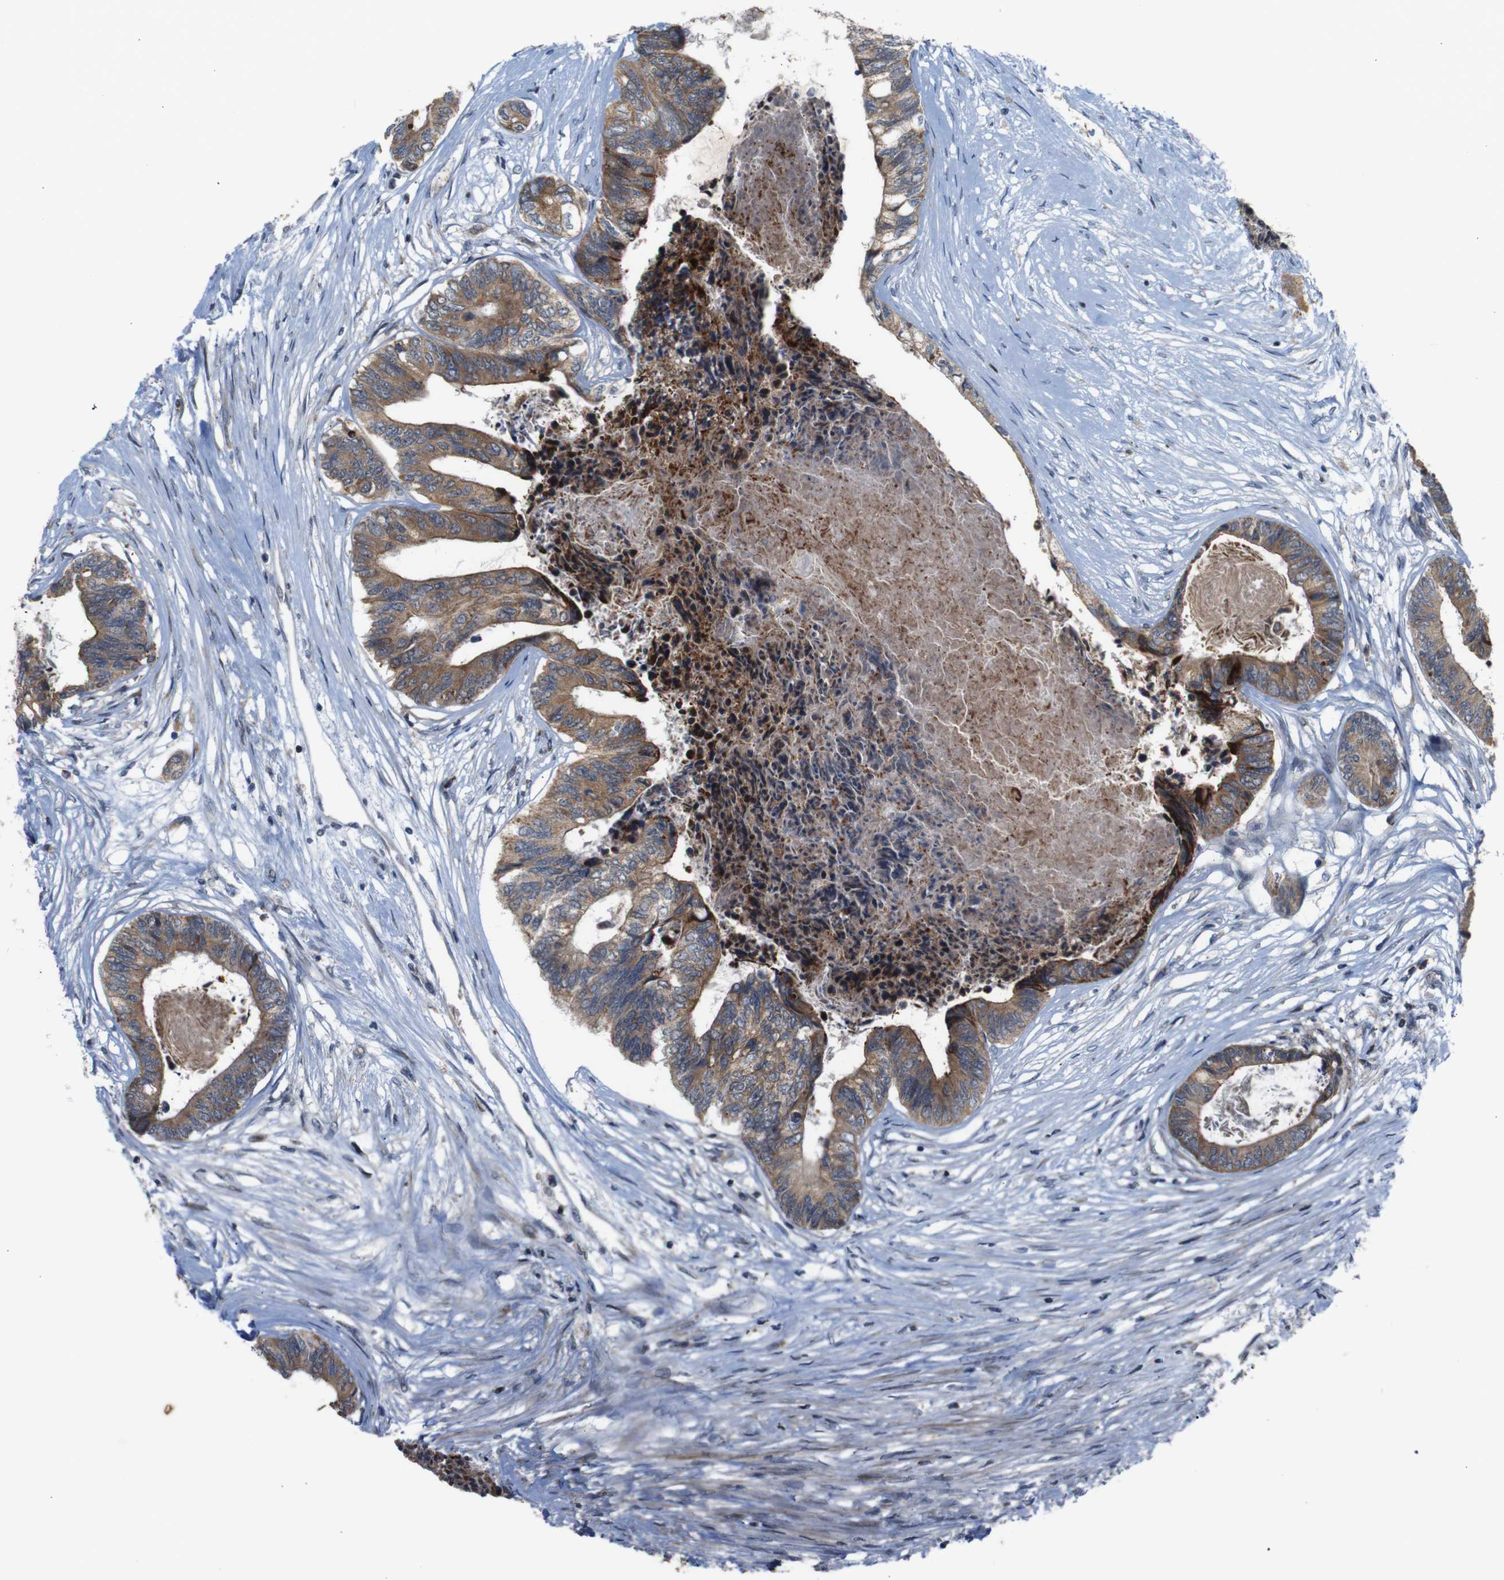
{"staining": {"intensity": "moderate", "quantity": ">75%", "location": "cytoplasmic/membranous"}, "tissue": "colorectal cancer", "cell_type": "Tumor cells", "image_type": "cancer", "snomed": [{"axis": "morphology", "description": "Adenocarcinoma, NOS"}, {"axis": "topography", "description": "Rectum"}], "caption": "IHC image of neoplastic tissue: adenocarcinoma (colorectal) stained using IHC reveals medium levels of moderate protein expression localized specifically in the cytoplasmic/membranous of tumor cells, appearing as a cytoplasmic/membranous brown color.", "gene": "ATP7B", "patient": {"sex": "male", "age": 63}}